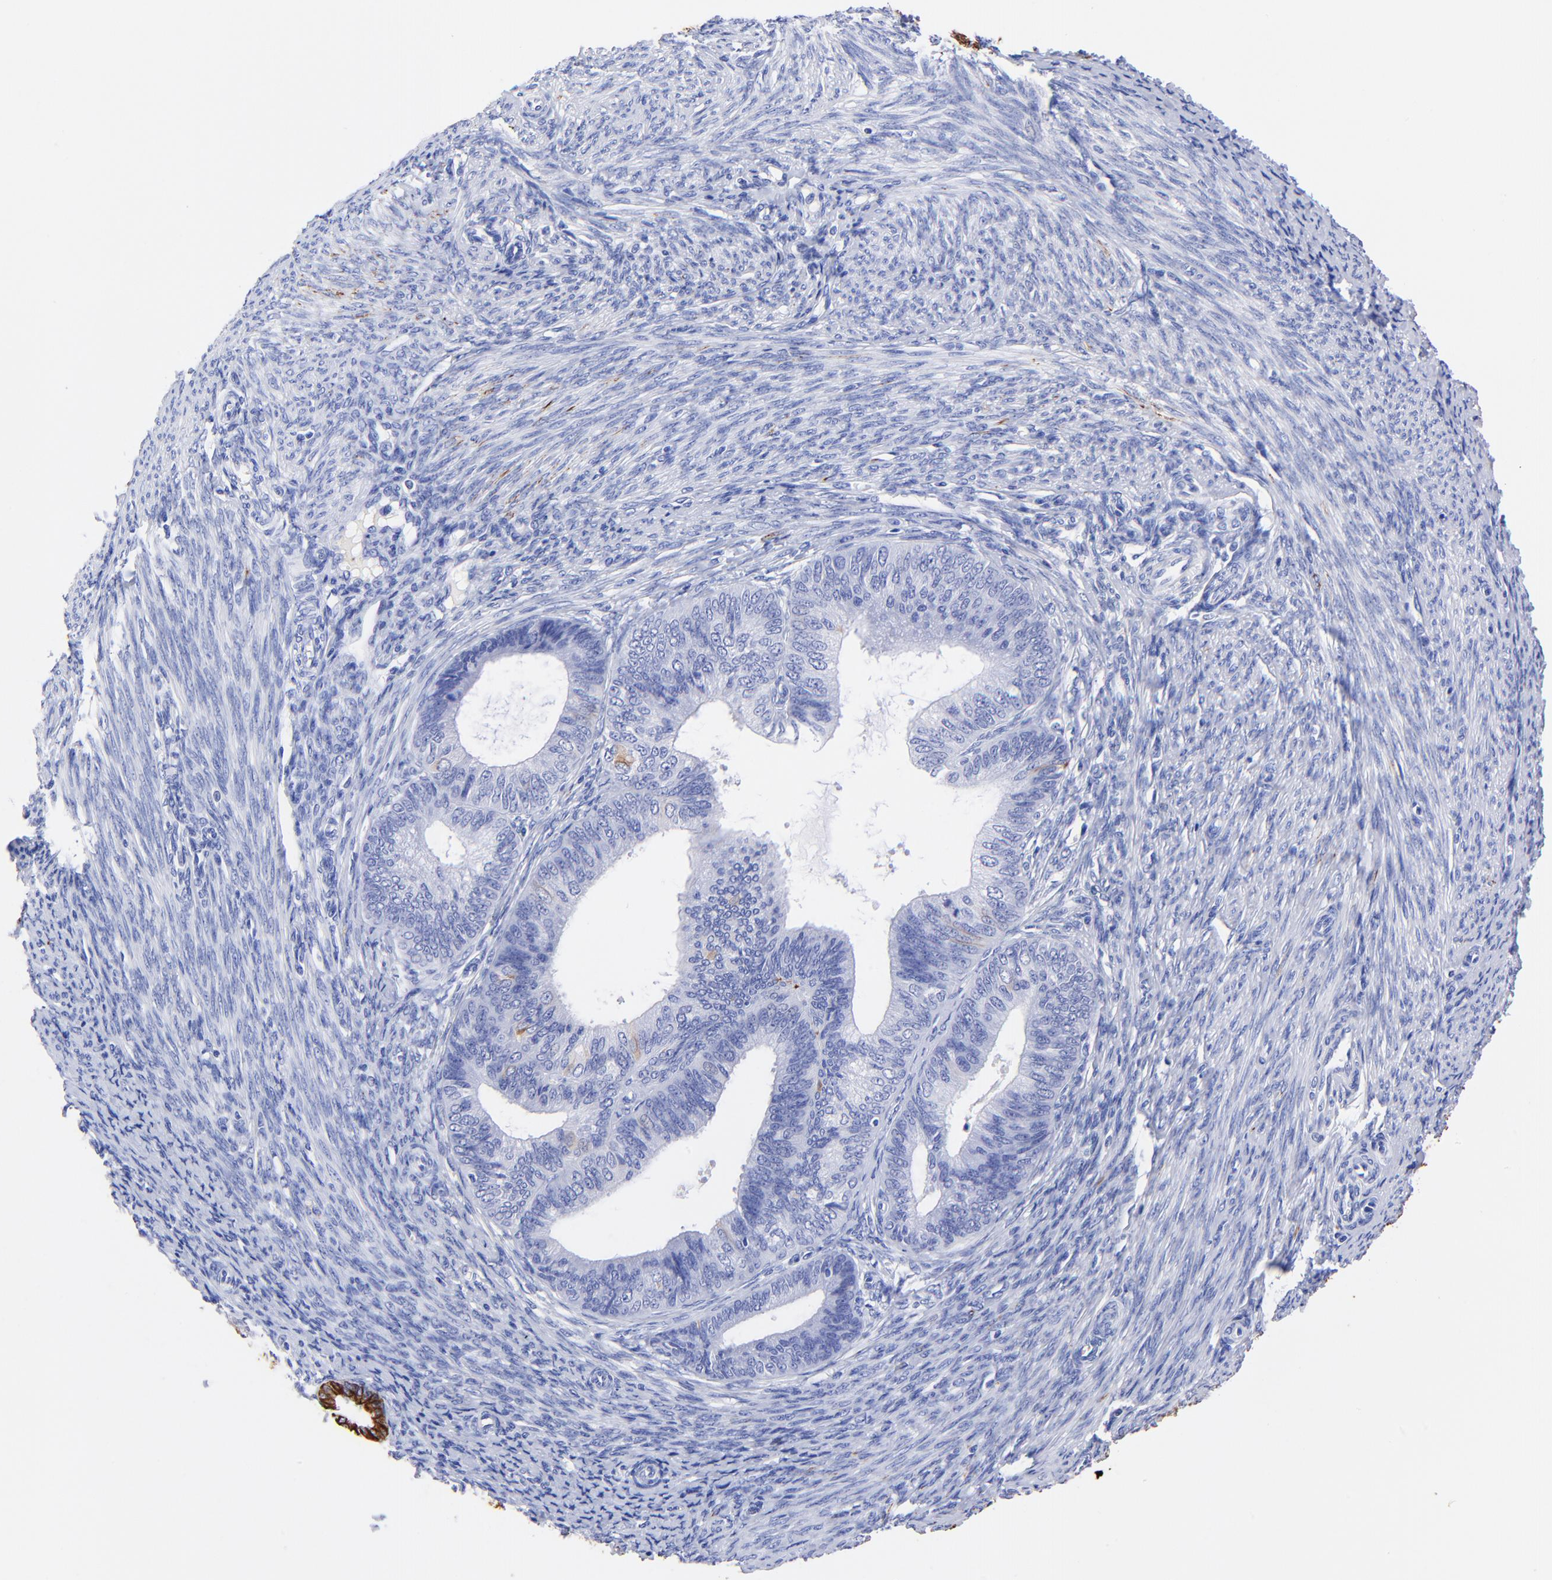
{"staining": {"intensity": "strong", "quantity": "25%-75%", "location": "cytoplasmic/membranous"}, "tissue": "endometrial cancer", "cell_type": "Tumor cells", "image_type": "cancer", "snomed": [{"axis": "morphology", "description": "Adenocarcinoma, NOS"}, {"axis": "topography", "description": "Endometrium"}], "caption": "Immunohistochemical staining of human endometrial cancer (adenocarcinoma) exhibits high levels of strong cytoplasmic/membranous staining in about 25%-75% of tumor cells.", "gene": "KRT19", "patient": {"sex": "female", "age": 63}}